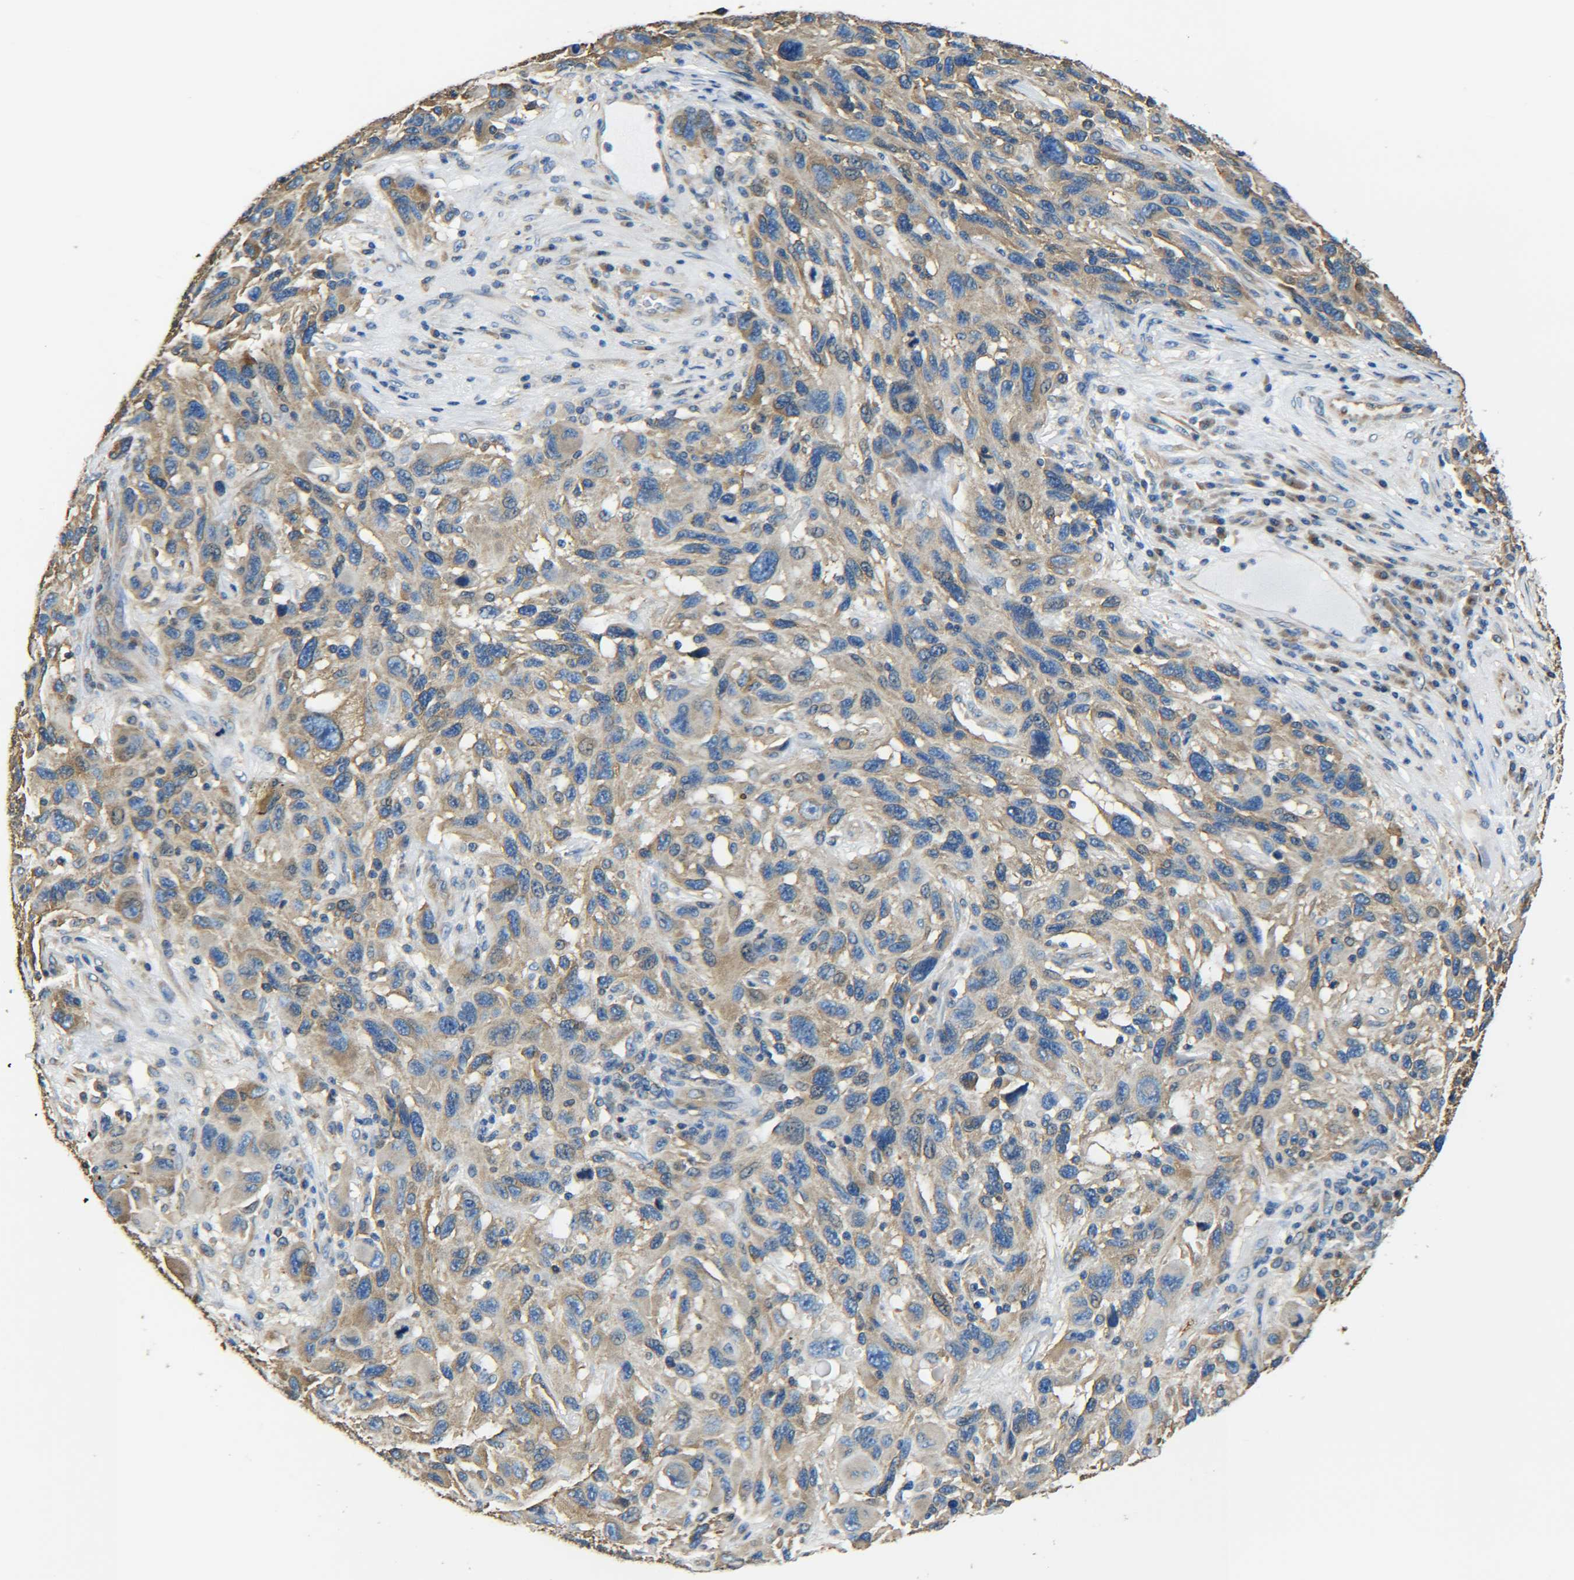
{"staining": {"intensity": "moderate", "quantity": ">75%", "location": "cytoplasmic/membranous"}, "tissue": "melanoma", "cell_type": "Tumor cells", "image_type": "cancer", "snomed": [{"axis": "morphology", "description": "Malignant melanoma, NOS"}, {"axis": "topography", "description": "Skin"}], "caption": "The image shows a brown stain indicating the presence of a protein in the cytoplasmic/membranous of tumor cells in malignant melanoma.", "gene": "TUBB", "patient": {"sex": "male", "age": 53}}